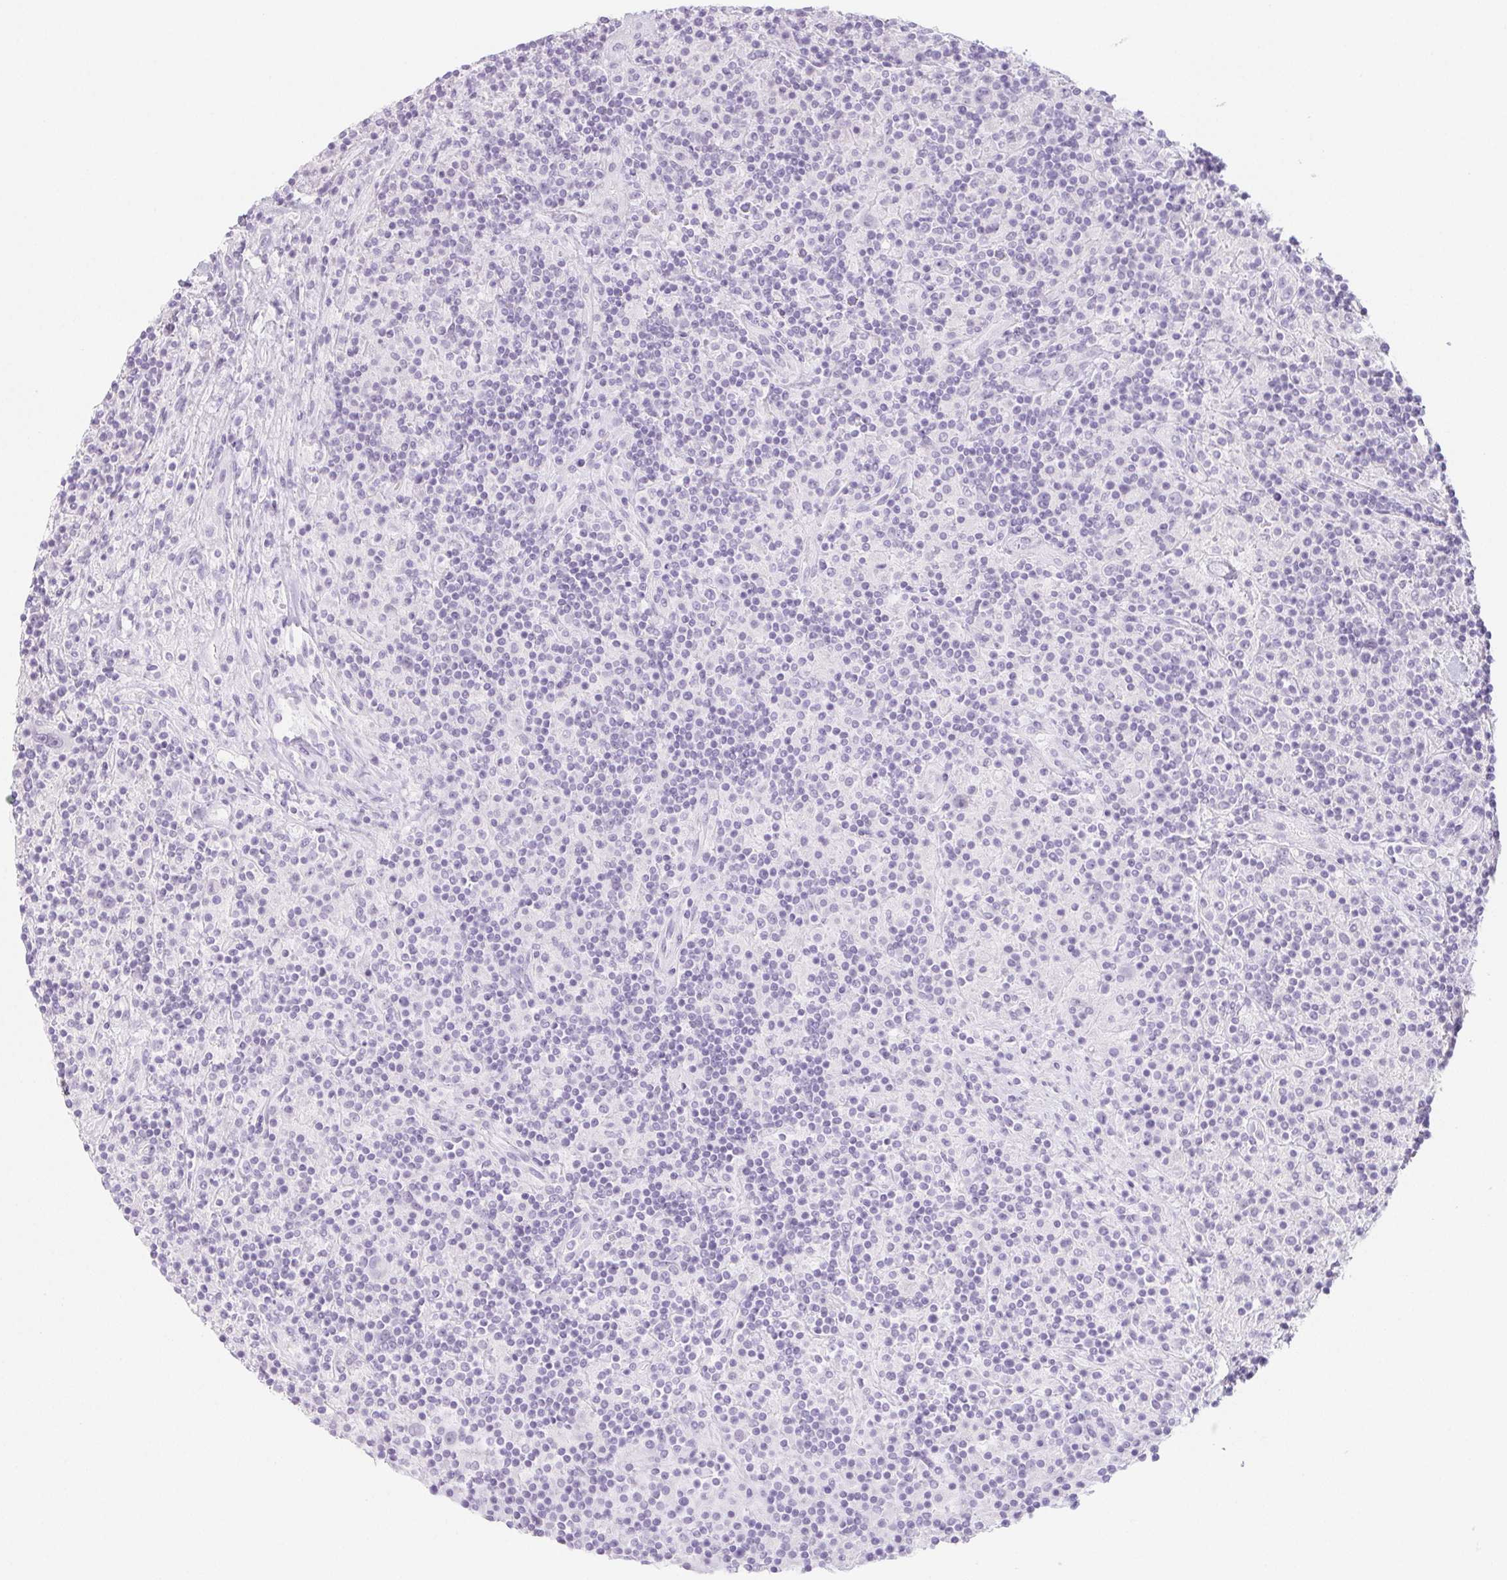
{"staining": {"intensity": "negative", "quantity": "none", "location": "none"}, "tissue": "lymphoma", "cell_type": "Tumor cells", "image_type": "cancer", "snomed": [{"axis": "morphology", "description": "Hodgkin's disease, NOS"}, {"axis": "topography", "description": "Lymph node"}], "caption": "This is an IHC image of human Hodgkin's disease. There is no staining in tumor cells.", "gene": "SPRR3", "patient": {"sex": "male", "age": 70}}